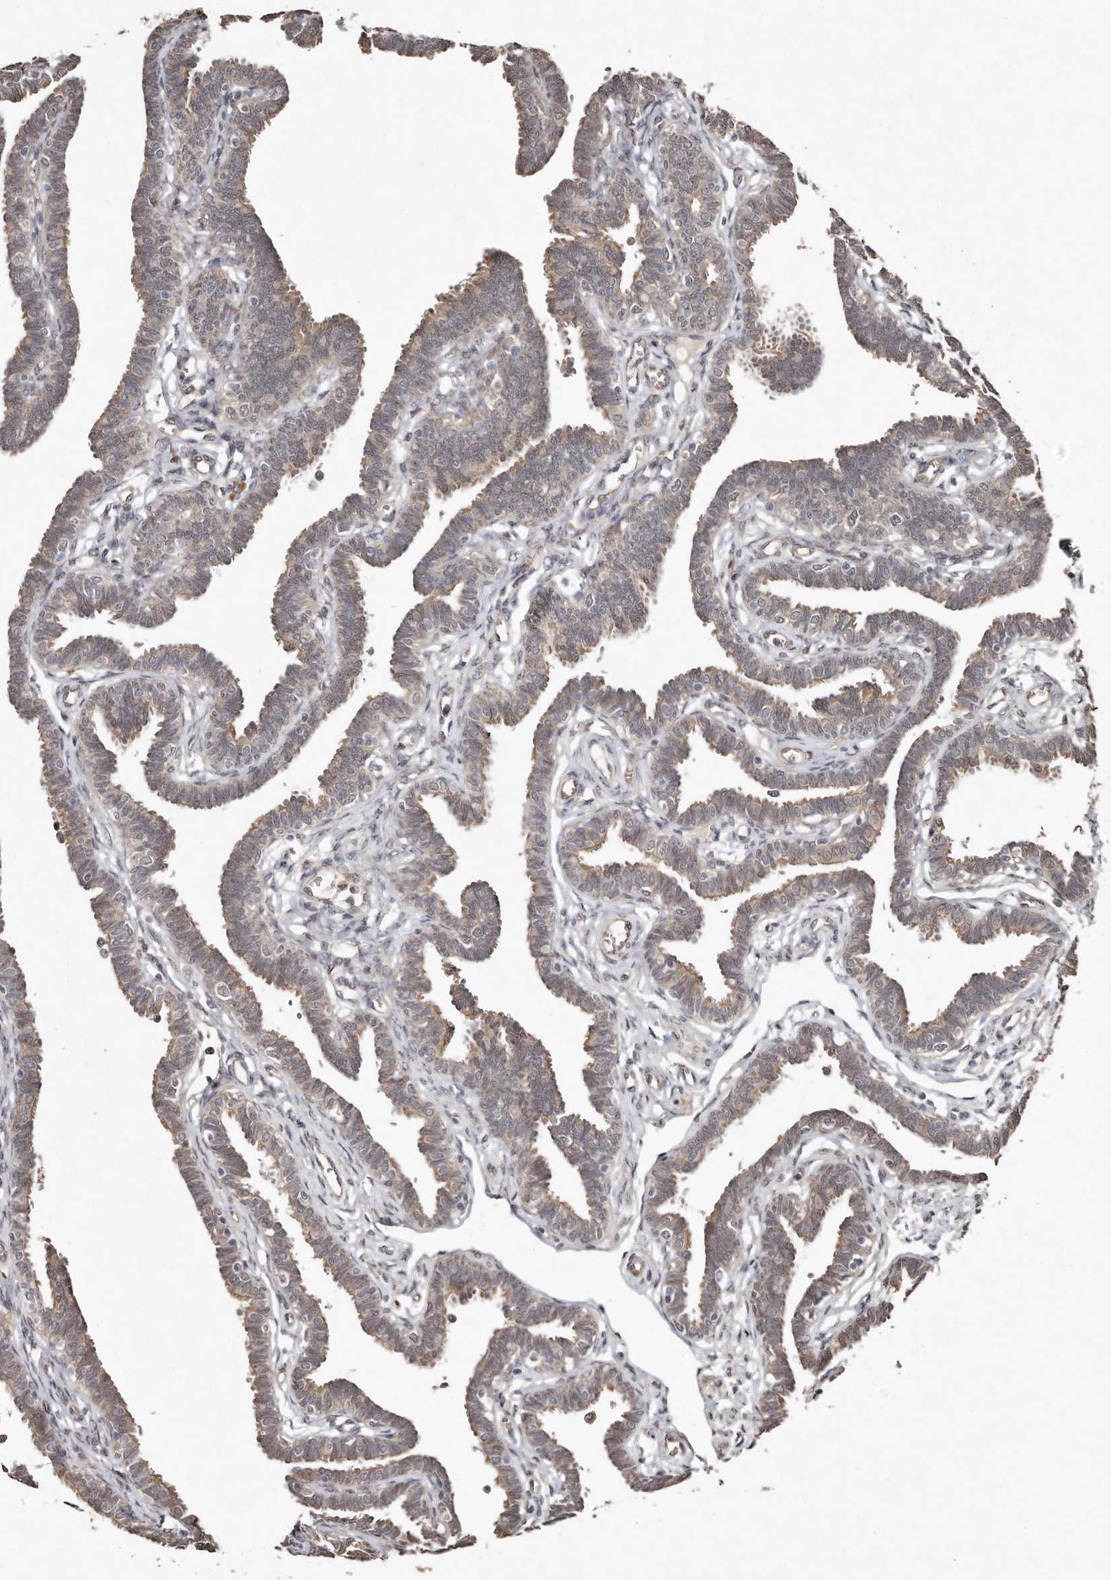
{"staining": {"intensity": "moderate", "quantity": ">75%", "location": "cytoplasmic/membranous"}, "tissue": "fallopian tube", "cell_type": "Glandular cells", "image_type": "normal", "snomed": [{"axis": "morphology", "description": "Normal tissue, NOS"}, {"axis": "topography", "description": "Fallopian tube"}, {"axis": "topography", "description": "Ovary"}], "caption": "Benign fallopian tube was stained to show a protein in brown. There is medium levels of moderate cytoplasmic/membranous expression in approximately >75% of glandular cells. The protein of interest is shown in brown color, while the nuclei are stained blue.", "gene": "DIP2C", "patient": {"sex": "female", "age": 23}}